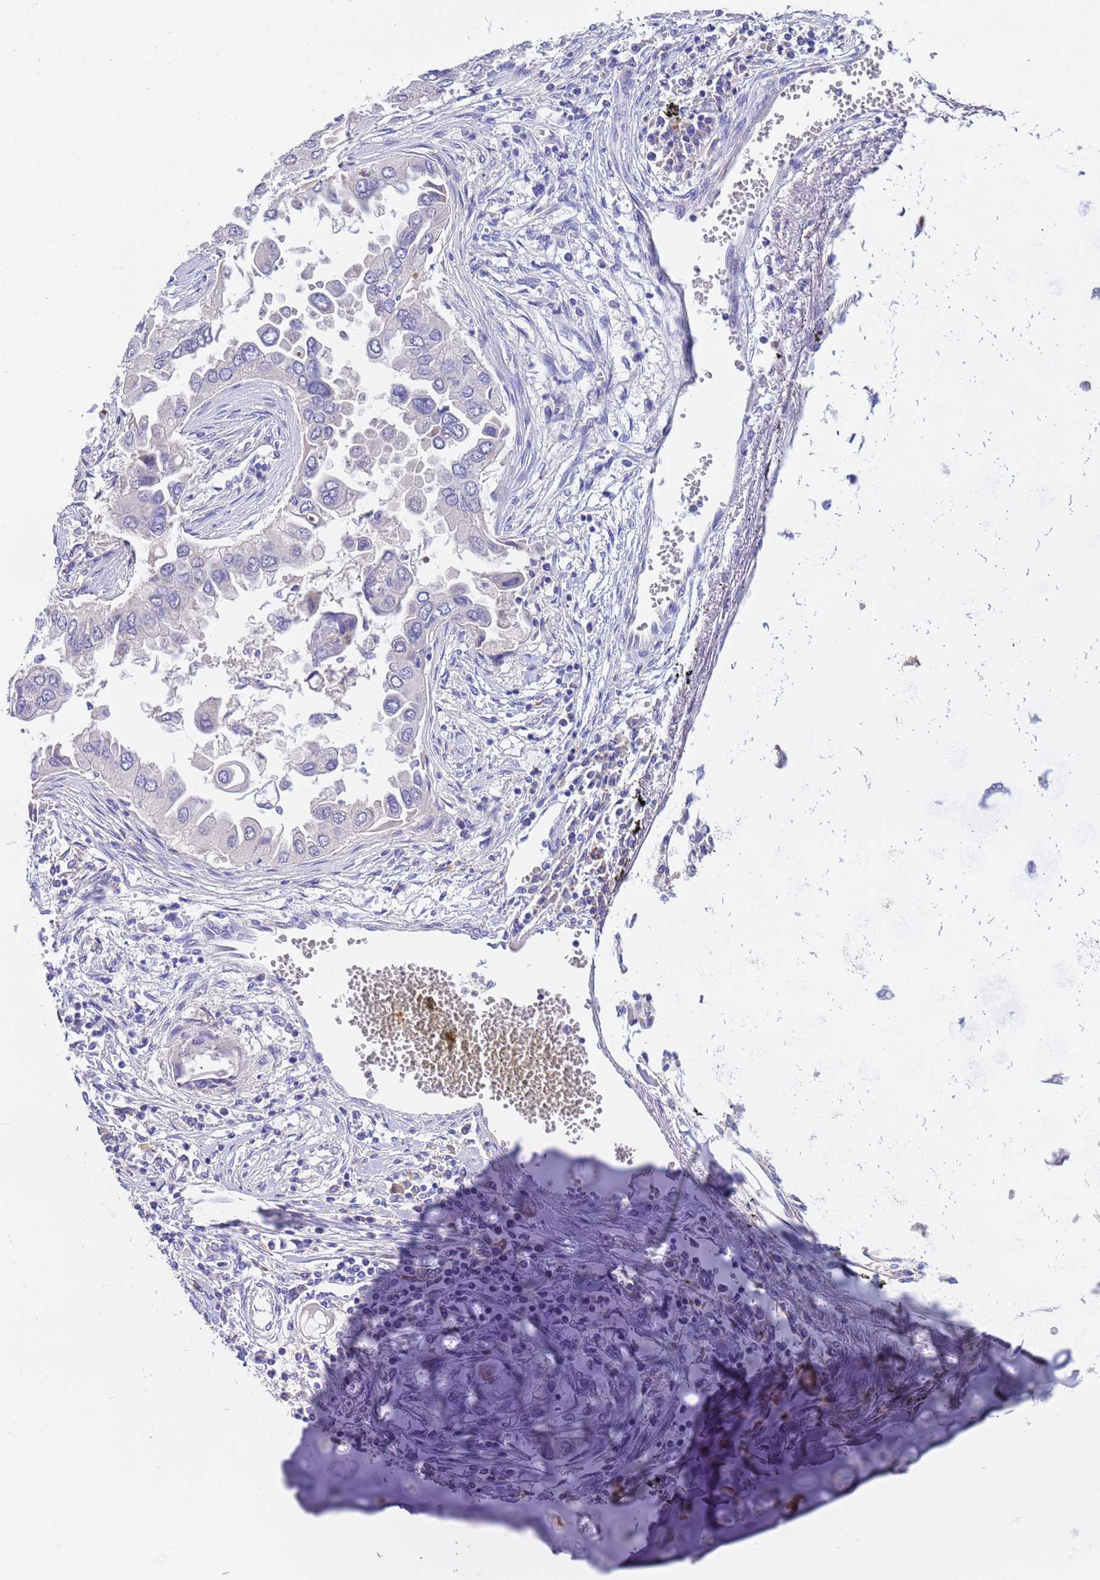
{"staining": {"intensity": "negative", "quantity": "none", "location": "none"}, "tissue": "lung cancer", "cell_type": "Tumor cells", "image_type": "cancer", "snomed": [{"axis": "morphology", "description": "Adenocarcinoma, NOS"}, {"axis": "topography", "description": "Lung"}], "caption": "DAB (3,3'-diaminobenzidine) immunohistochemical staining of lung cancer reveals no significant expression in tumor cells.", "gene": "SLC24A3", "patient": {"sex": "female", "age": 76}}